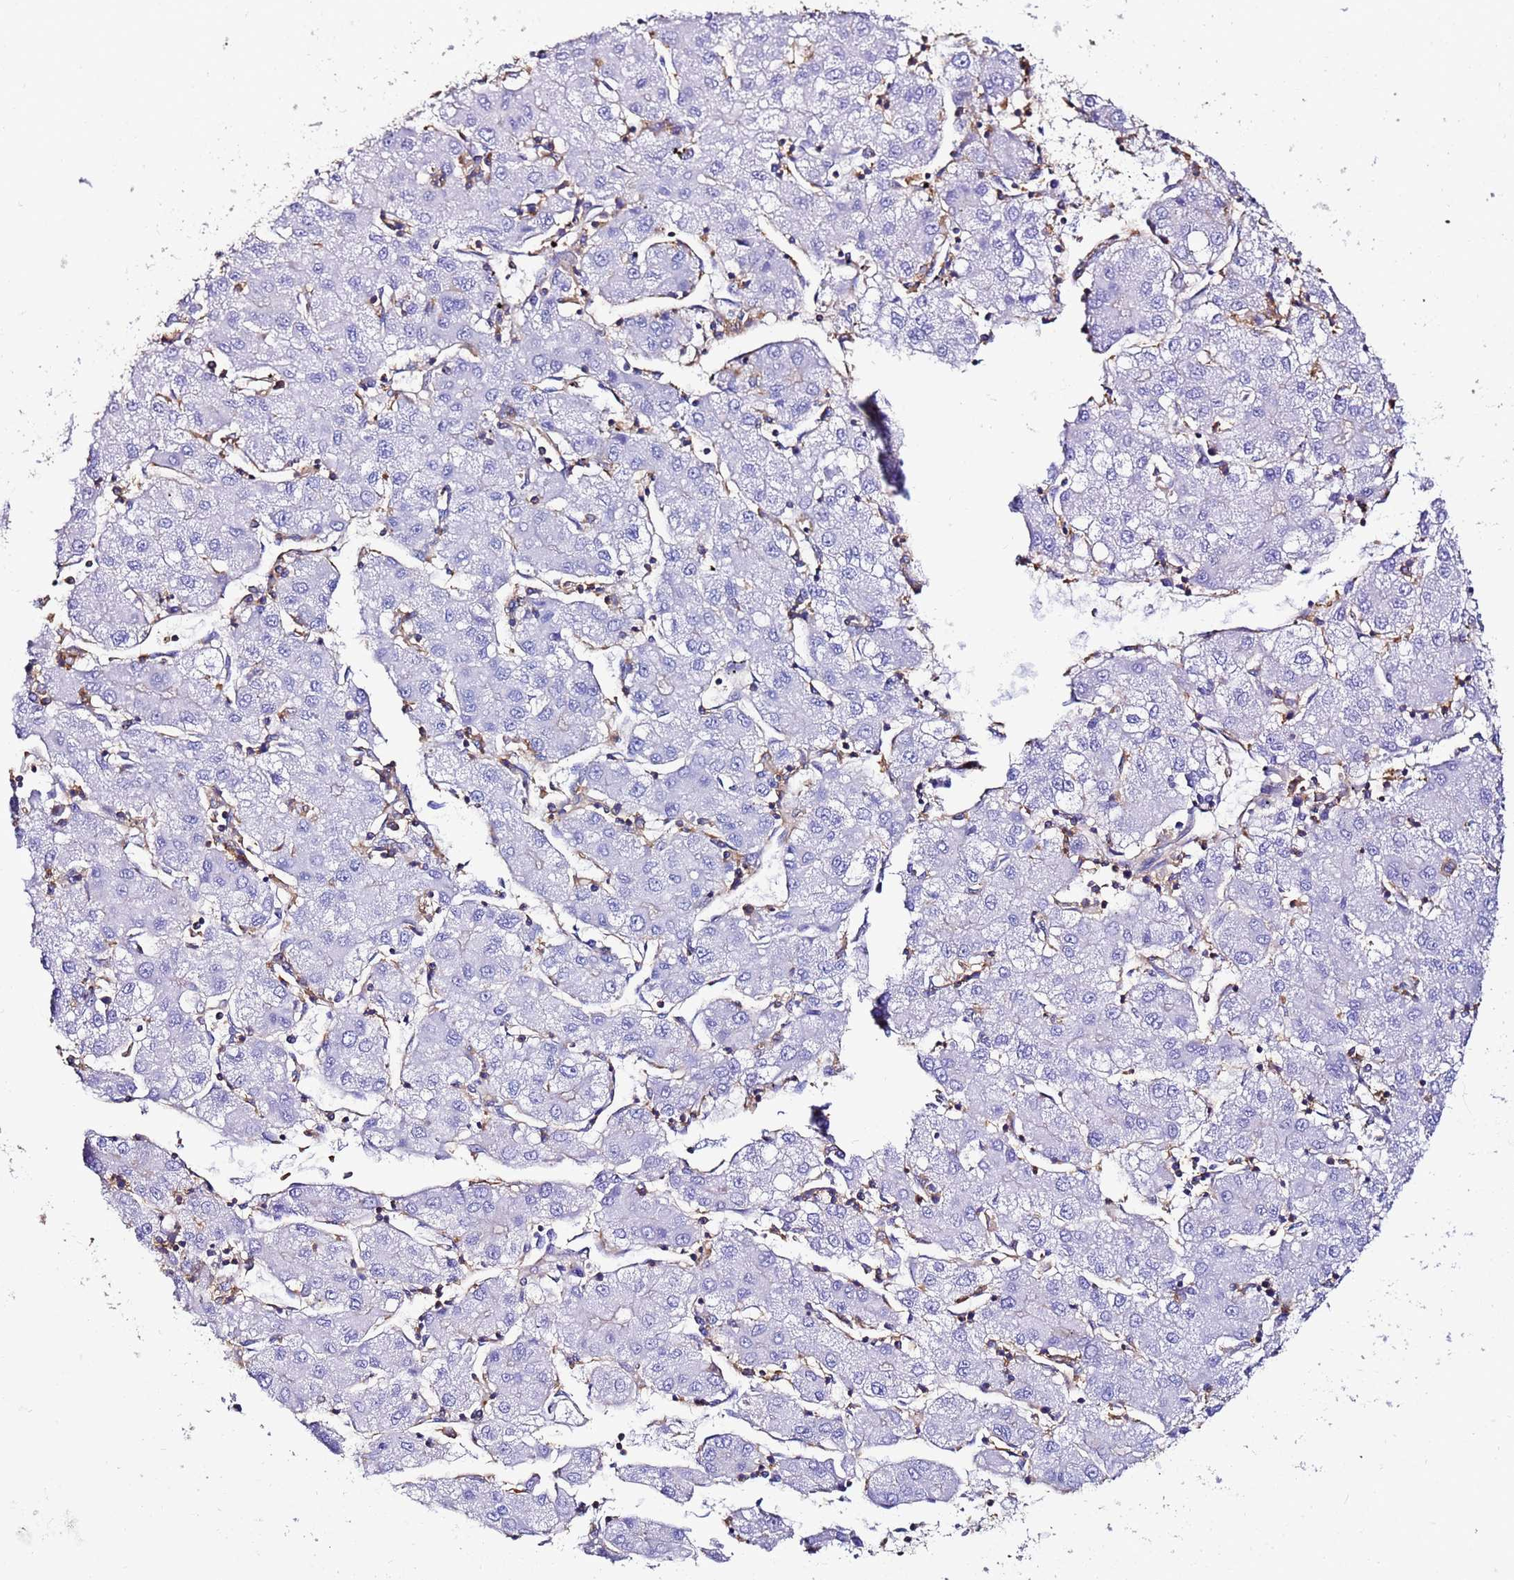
{"staining": {"intensity": "negative", "quantity": "none", "location": "none"}, "tissue": "liver cancer", "cell_type": "Tumor cells", "image_type": "cancer", "snomed": [{"axis": "morphology", "description": "Carcinoma, Hepatocellular, NOS"}, {"axis": "topography", "description": "Liver"}], "caption": "High power microscopy photomicrograph of an immunohistochemistry (IHC) image of liver cancer, revealing no significant positivity in tumor cells.", "gene": "ACTB", "patient": {"sex": "male", "age": 72}}